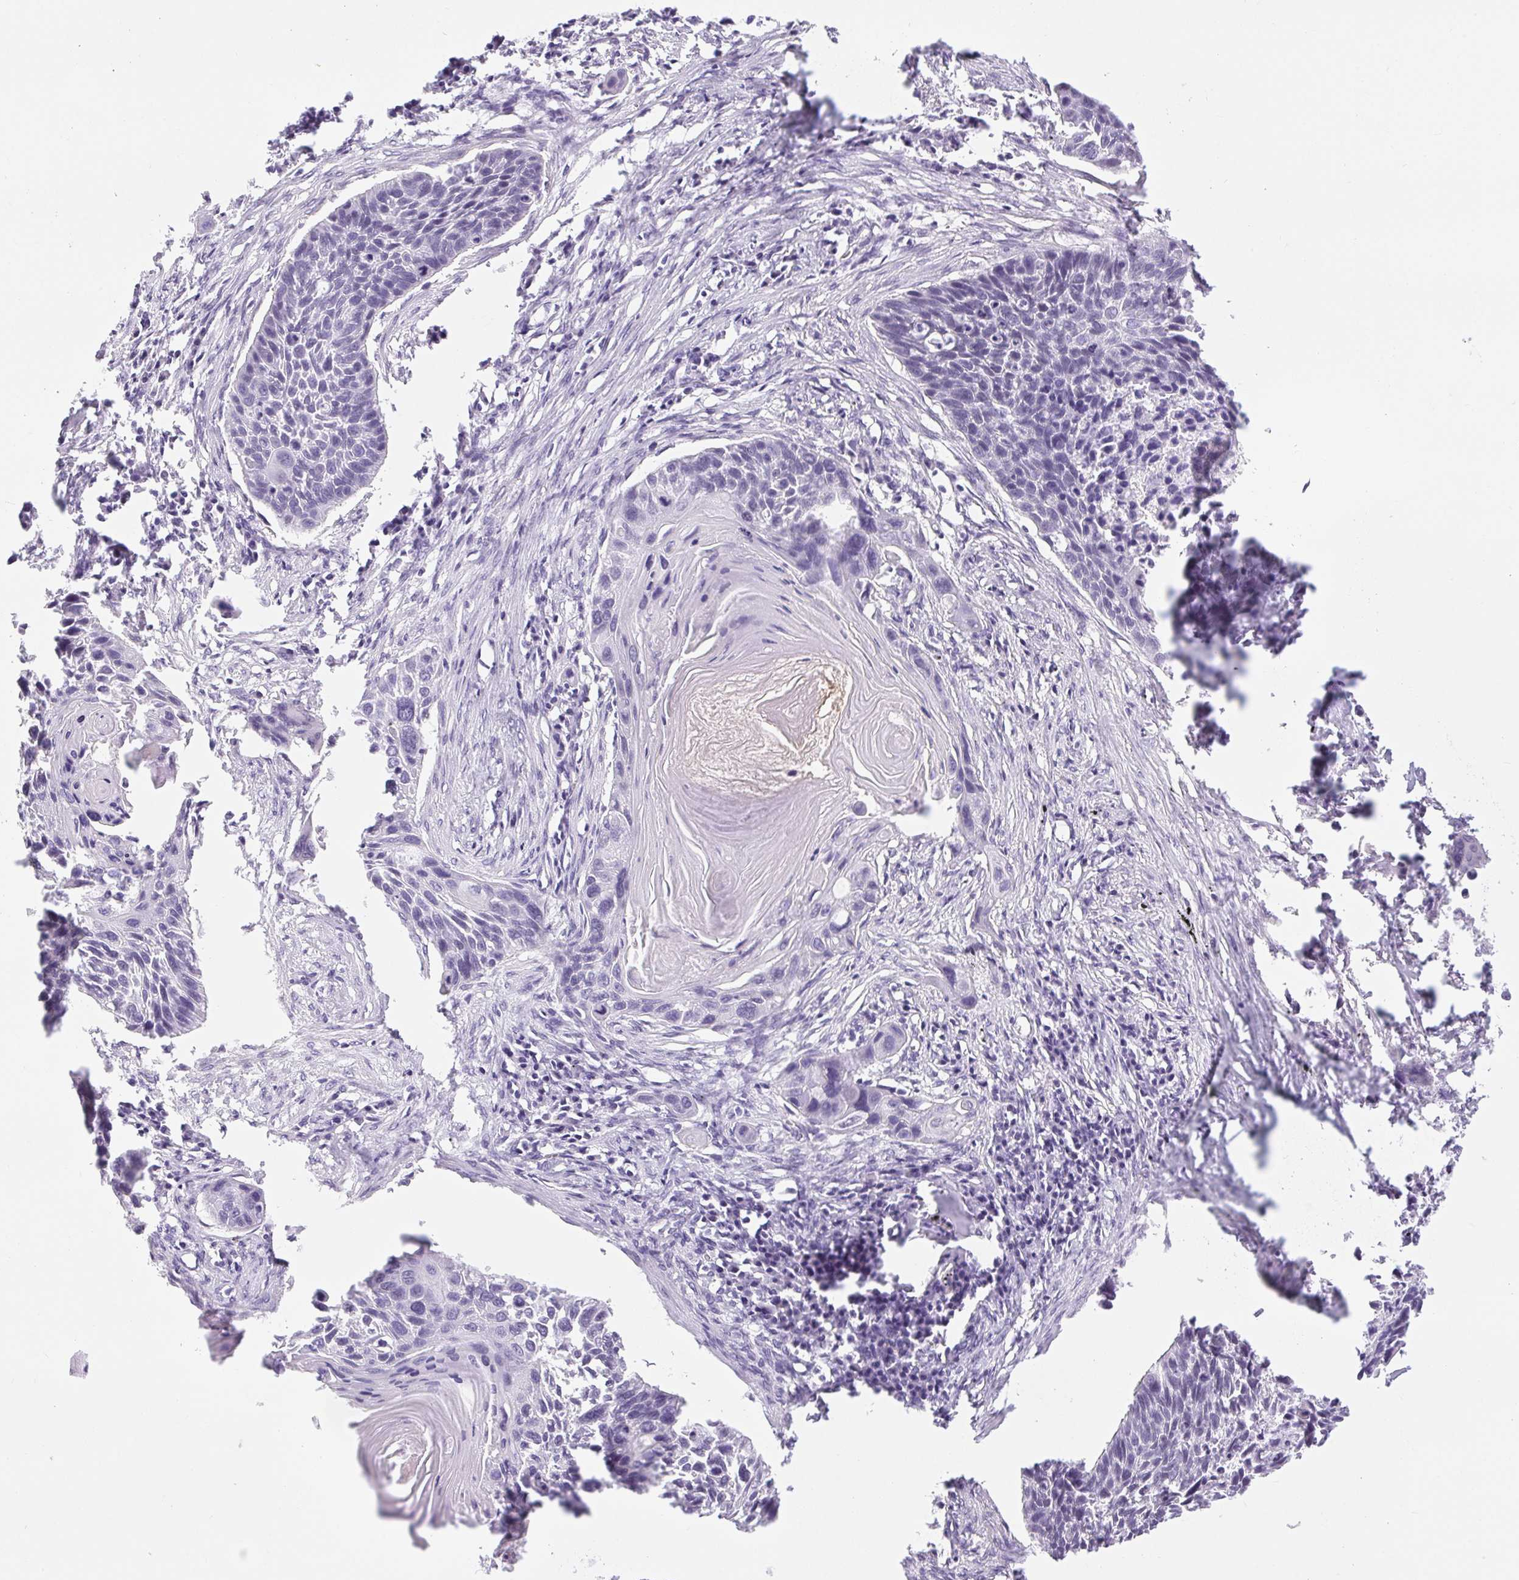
{"staining": {"intensity": "negative", "quantity": "none", "location": "none"}, "tissue": "lung cancer", "cell_type": "Tumor cells", "image_type": "cancer", "snomed": [{"axis": "morphology", "description": "Squamous cell carcinoma, NOS"}, {"axis": "topography", "description": "Lung"}], "caption": "Human lung cancer stained for a protein using IHC exhibits no staining in tumor cells.", "gene": "BCAS1", "patient": {"sex": "male", "age": 78}}